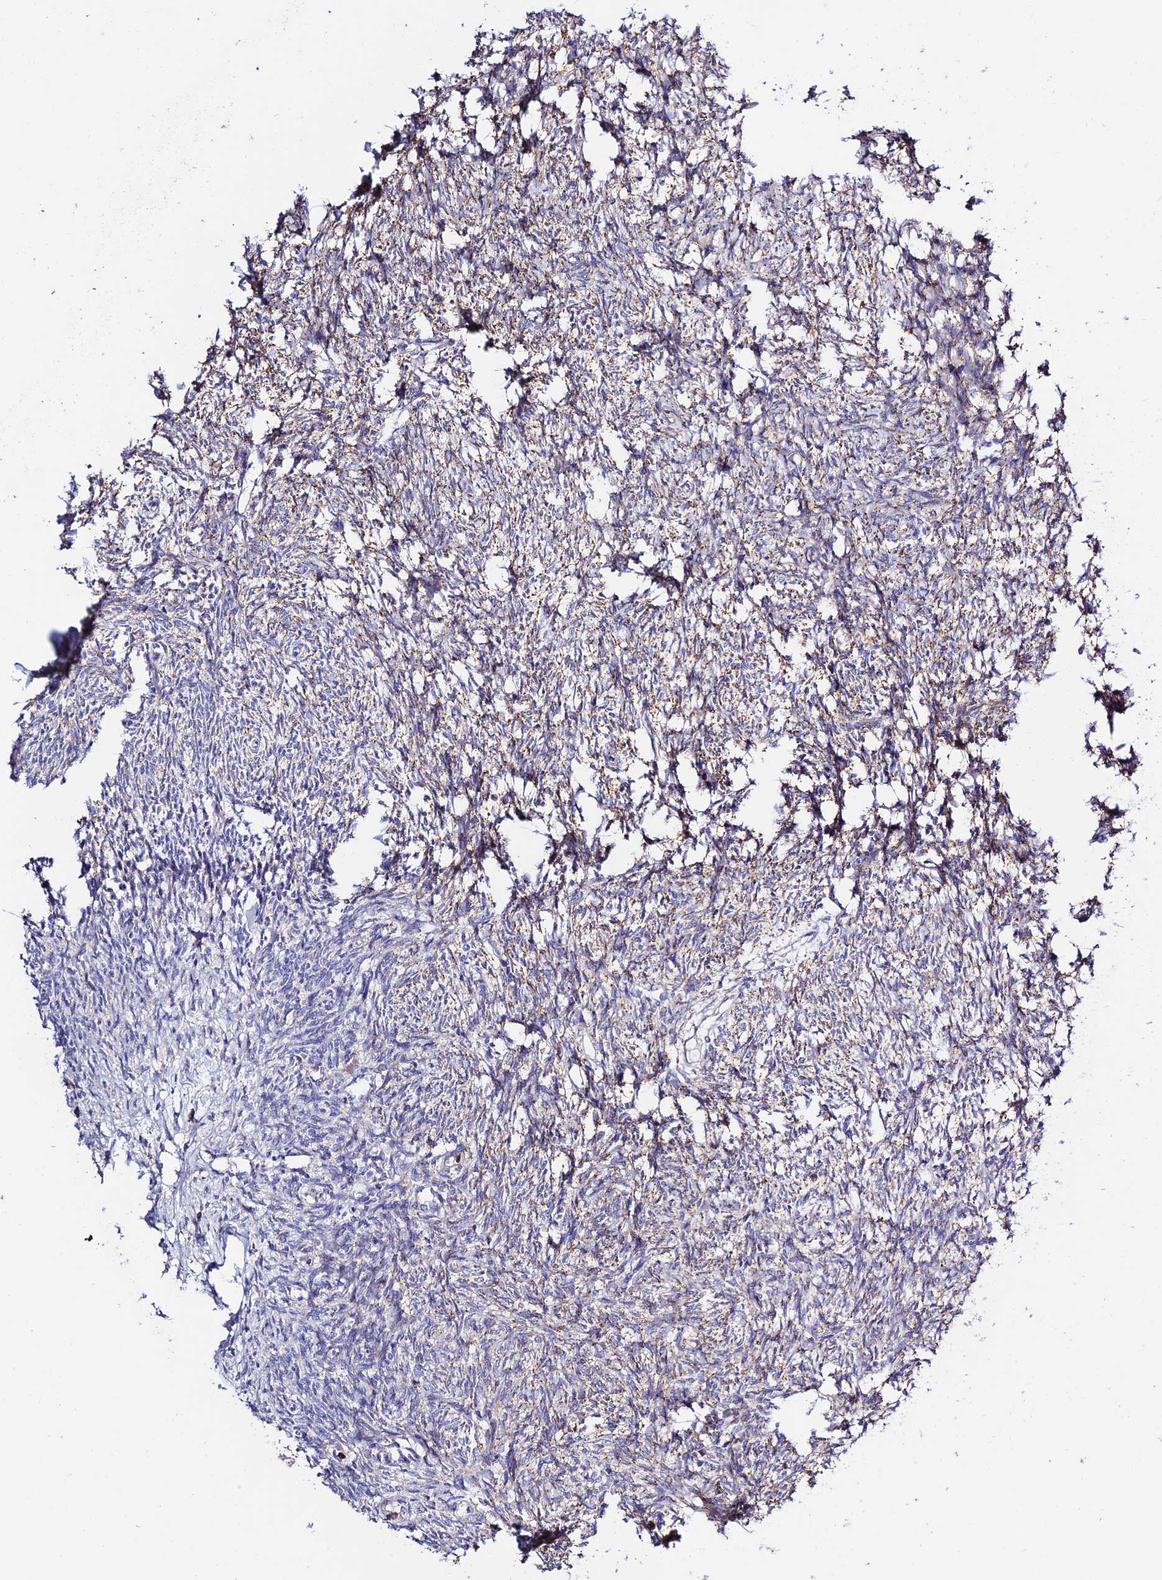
{"staining": {"intensity": "weak", "quantity": "25%-75%", "location": "cytoplasmic/membranous"}, "tissue": "ovary", "cell_type": "Ovarian stroma cells", "image_type": "normal", "snomed": [{"axis": "morphology", "description": "Normal tissue, NOS"}, {"axis": "morphology", "description": "Cyst, NOS"}, {"axis": "topography", "description": "Ovary"}], "caption": "A low amount of weak cytoplasmic/membranous expression is present in approximately 25%-75% of ovarian stroma cells in normal ovary.", "gene": "PRIM1", "patient": {"sex": "female", "age": 33}}